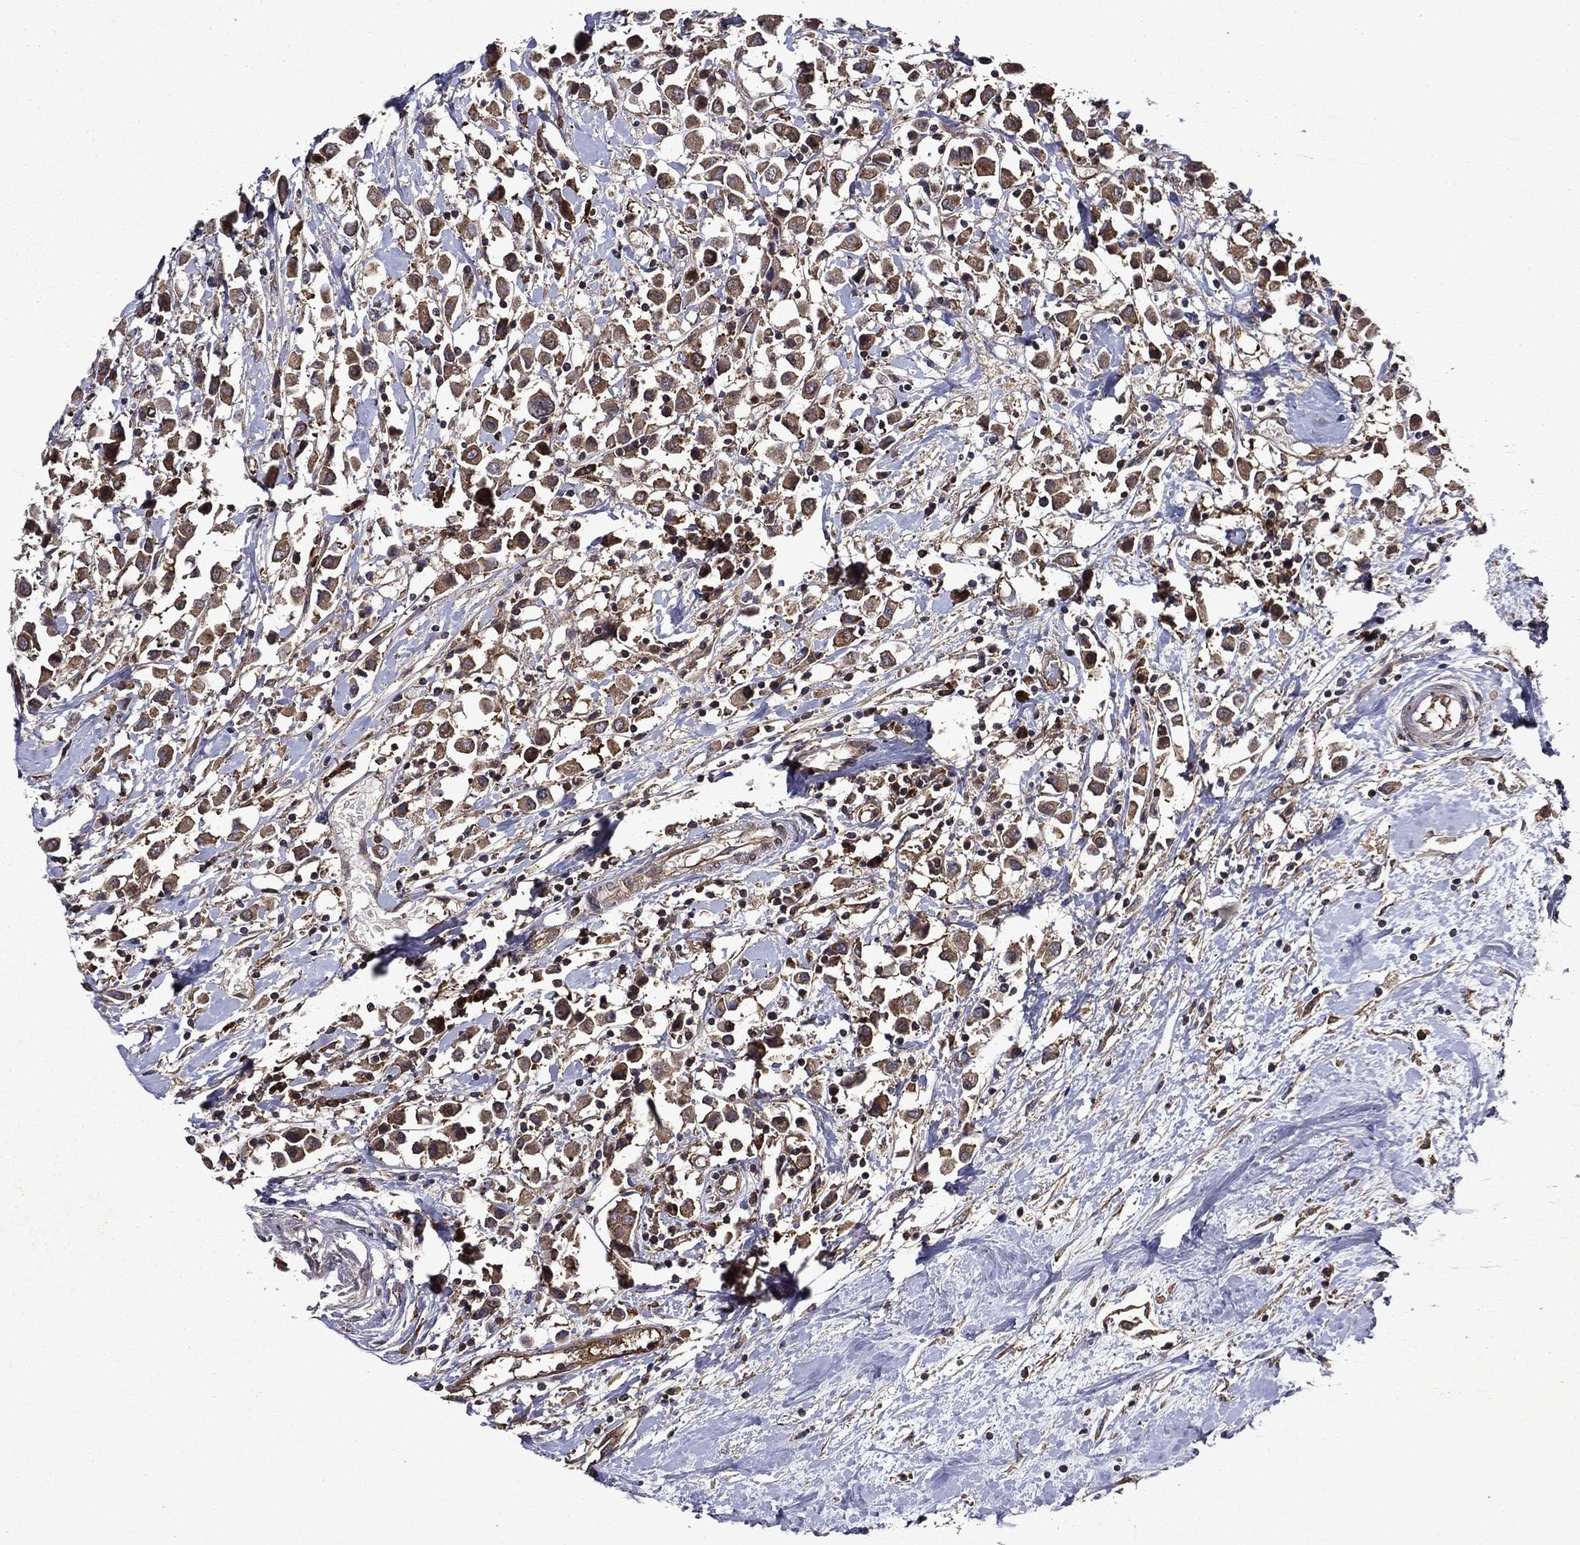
{"staining": {"intensity": "moderate", "quantity": ">75%", "location": "cytoplasmic/membranous"}, "tissue": "breast cancer", "cell_type": "Tumor cells", "image_type": "cancer", "snomed": [{"axis": "morphology", "description": "Duct carcinoma"}, {"axis": "topography", "description": "Breast"}], "caption": "Breast cancer (invasive ductal carcinoma) was stained to show a protein in brown. There is medium levels of moderate cytoplasmic/membranous expression in about >75% of tumor cells.", "gene": "EIF2B4", "patient": {"sex": "female", "age": 61}}